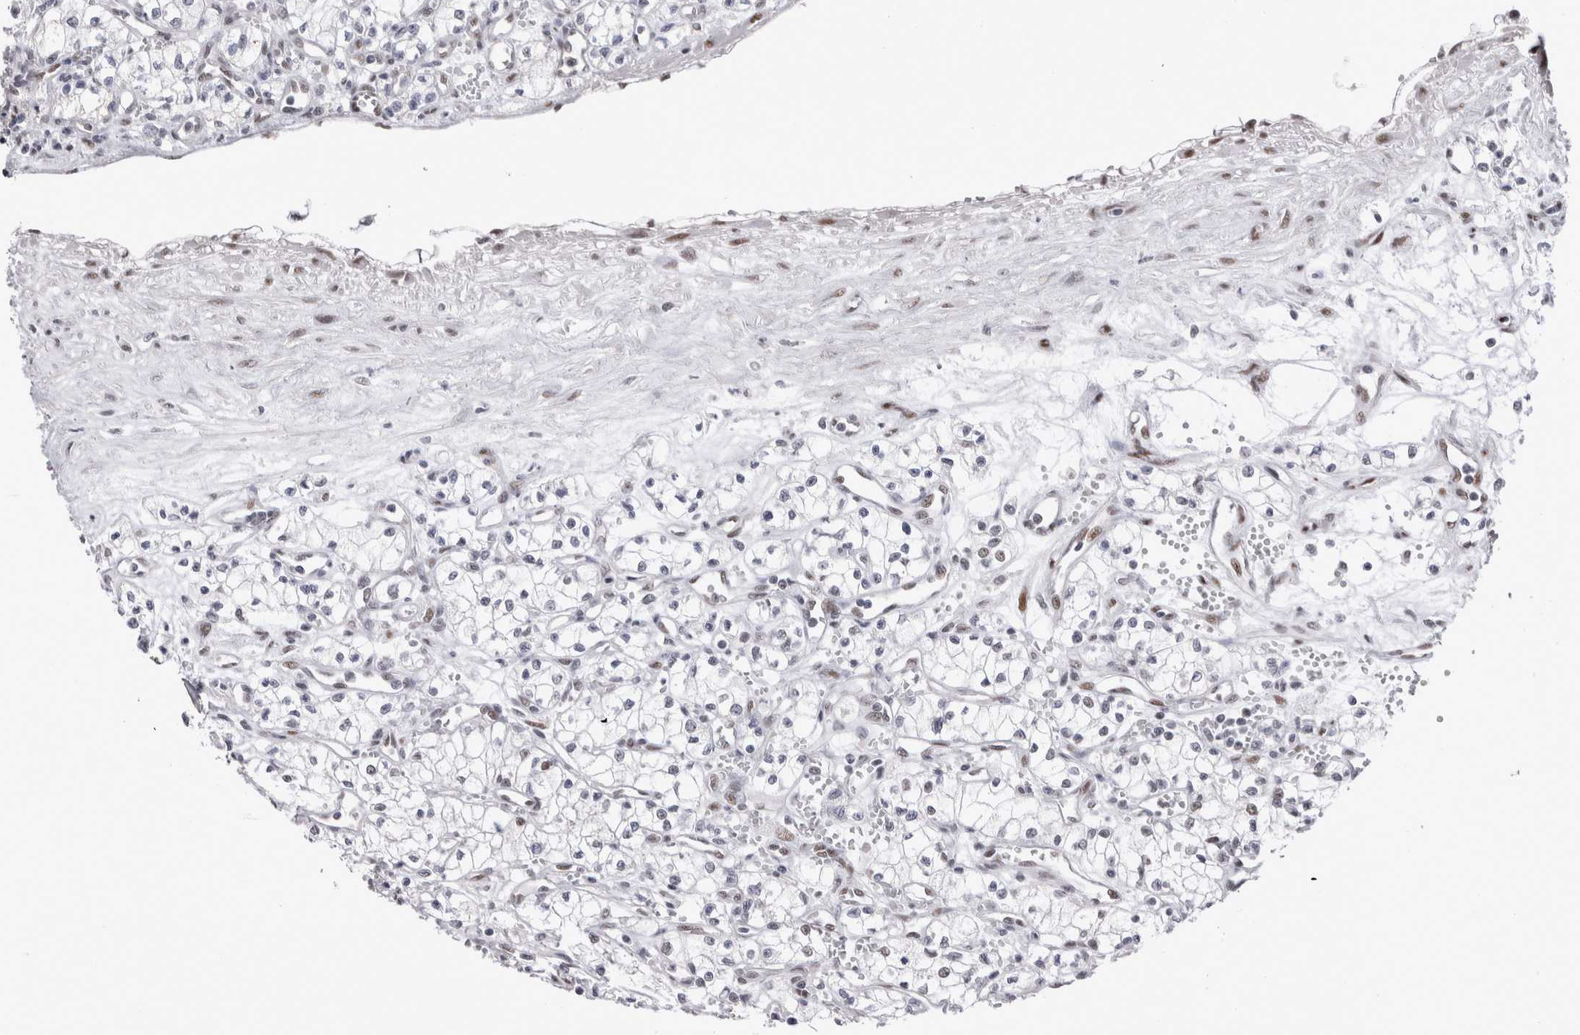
{"staining": {"intensity": "negative", "quantity": "none", "location": "none"}, "tissue": "renal cancer", "cell_type": "Tumor cells", "image_type": "cancer", "snomed": [{"axis": "morphology", "description": "Adenocarcinoma, NOS"}, {"axis": "topography", "description": "Kidney"}], "caption": "Immunohistochemical staining of adenocarcinoma (renal) reveals no significant expression in tumor cells.", "gene": "RBM6", "patient": {"sex": "male", "age": 59}}